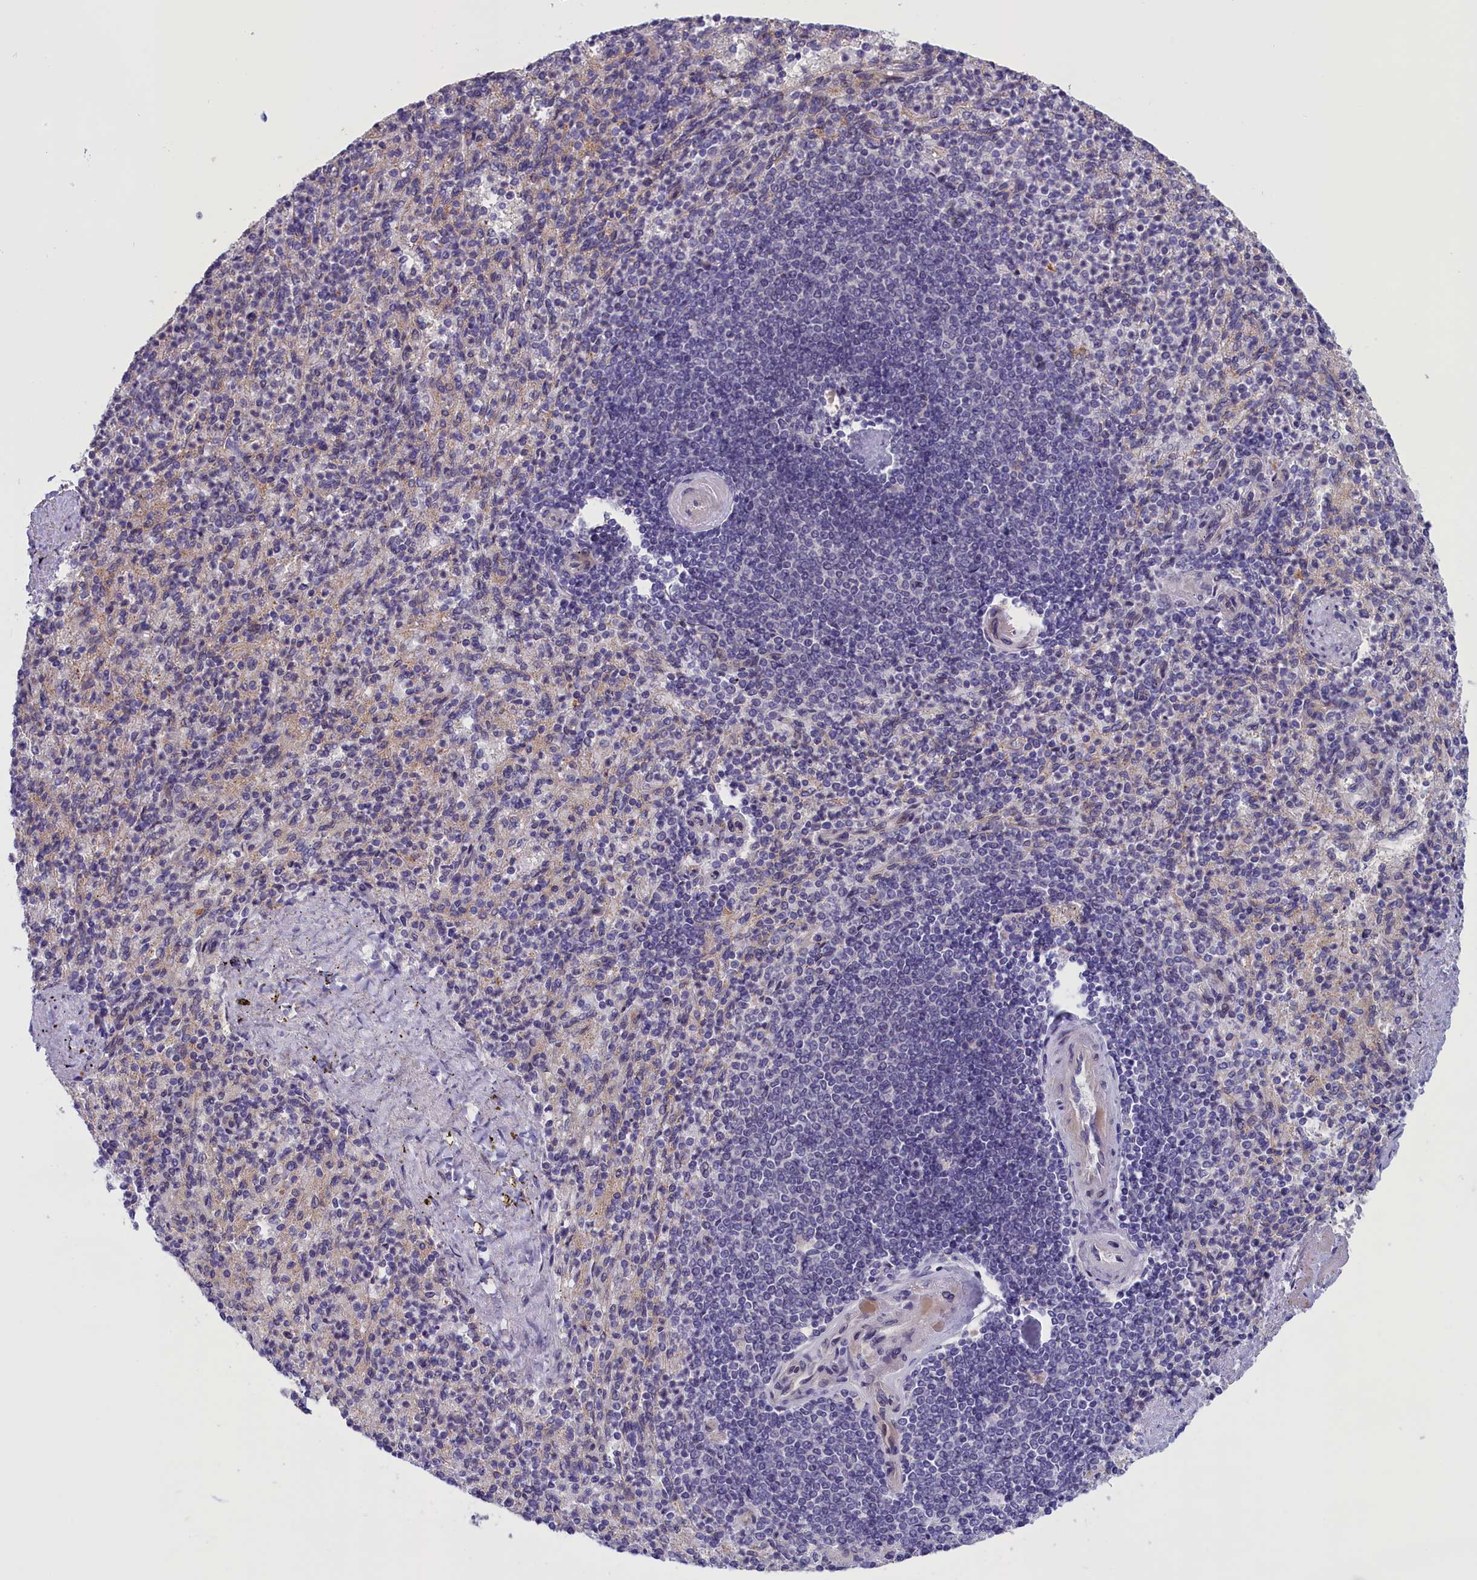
{"staining": {"intensity": "negative", "quantity": "none", "location": "none"}, "tissue": "spleen", "cell_type": "Cells in red pulp", "image_type": "normal", "snomed": [{"axis": "morphology", "description": "Normal tissue, NOS"}, {"axis": "topography", "description": "Spleen"}], "caption": "Histopathology image shows no significant protein expression in cells in red pulp of benign spleen. (DAB immunohistochemistry visualized using brightfield microscopy, high magnification).", "gene": "IGFALS", "patient": {"sex": "female", "age": 74}}